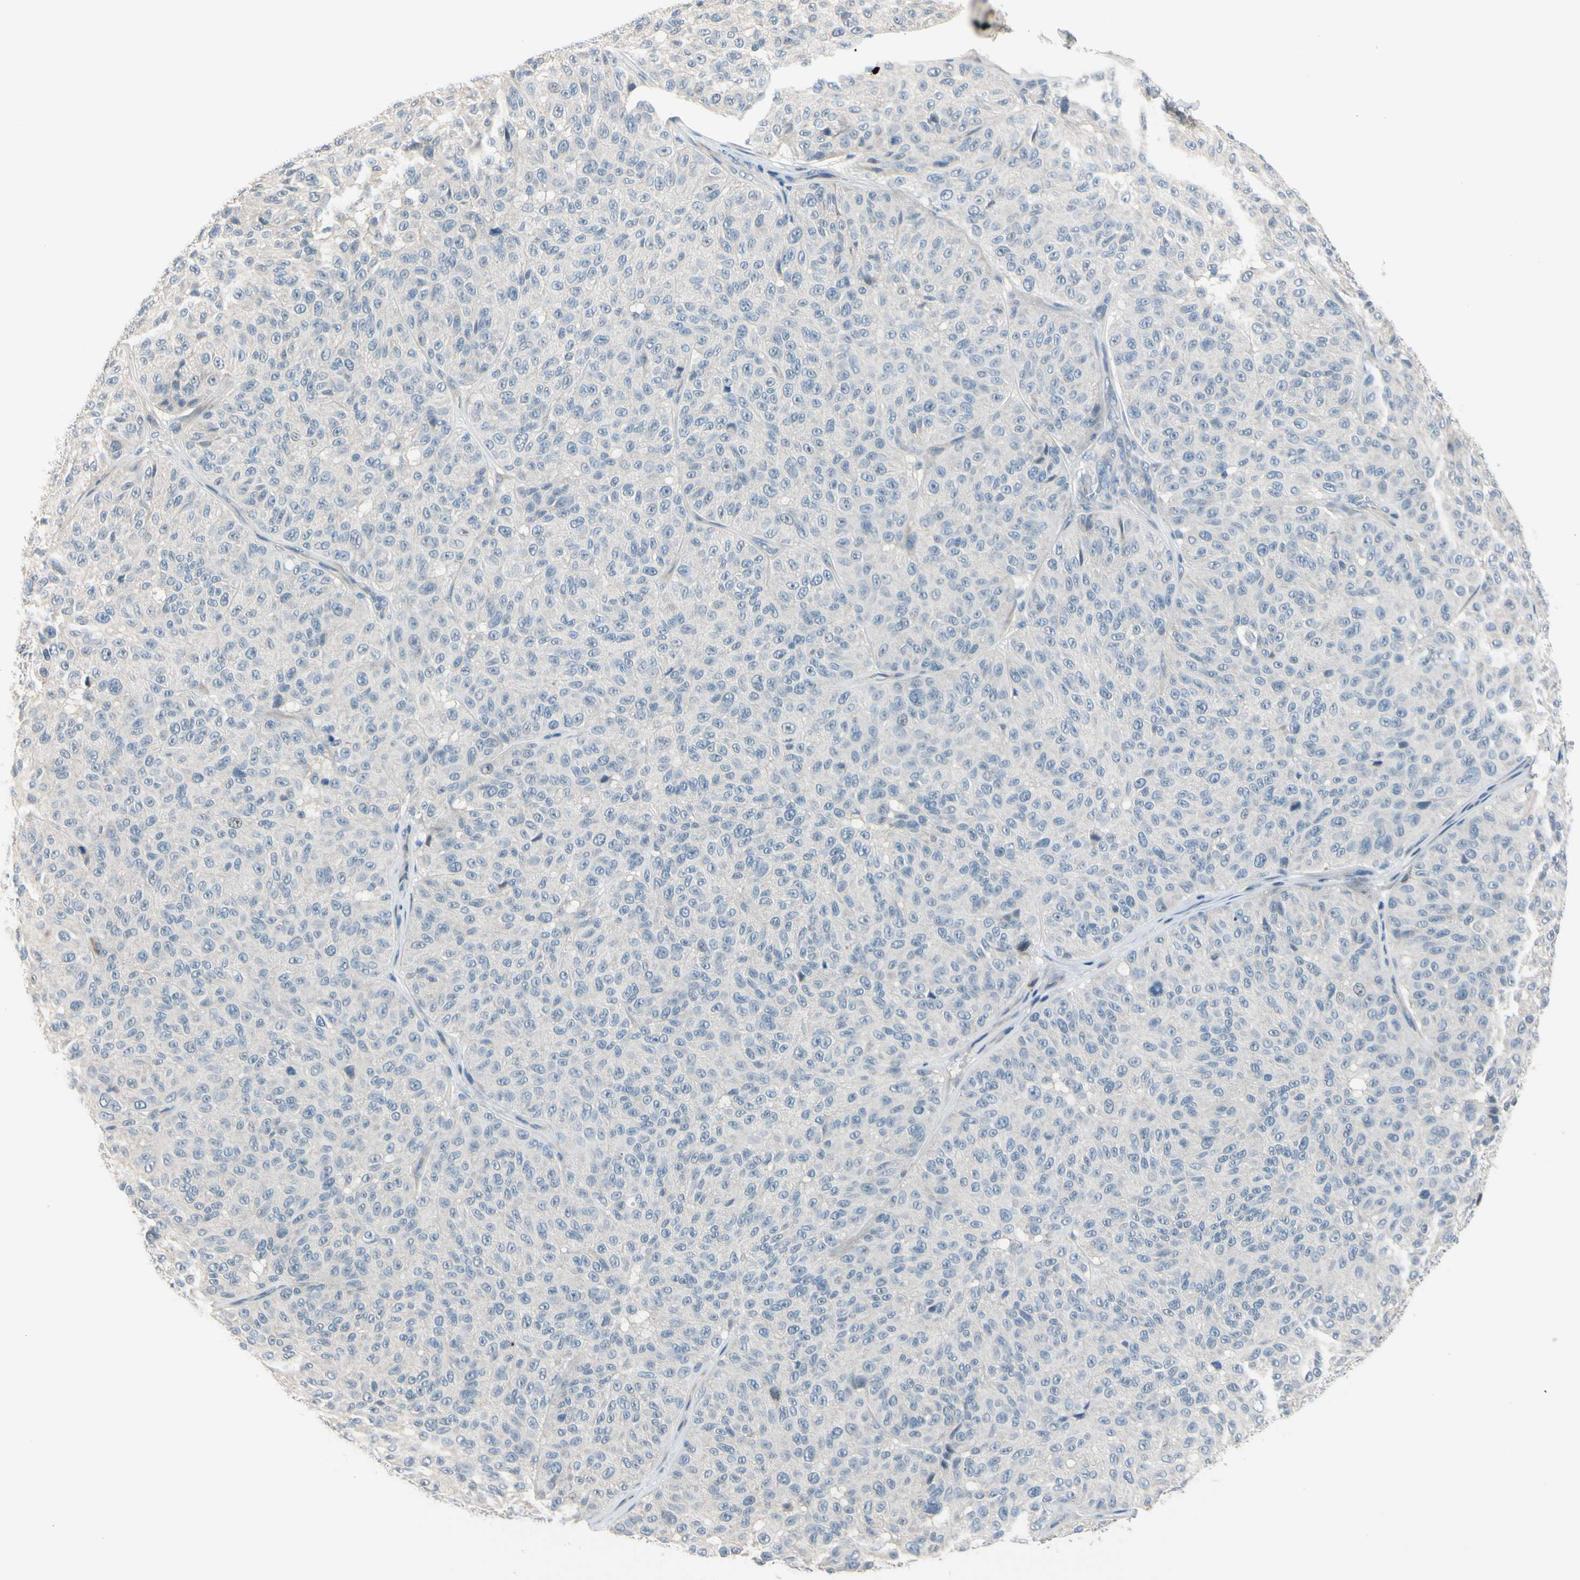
{"staining": {"intensity": "negative", "quantity": "none", "location": "none"}, "tissue": "melanoma", "cell_type": "Tumor cells", "image_type": "cancer", "snomed": [{"axis": "morphology", "description": "Malignant melanoma, NOS"}, {"axis": "topography", "description": "Skin"}], "caption": "Immunohistochemical staining of melanoma displays no significant expression in tumor cells.", "gene": "SLC27A6", "patient": {"sex": "female", "age": 46}}